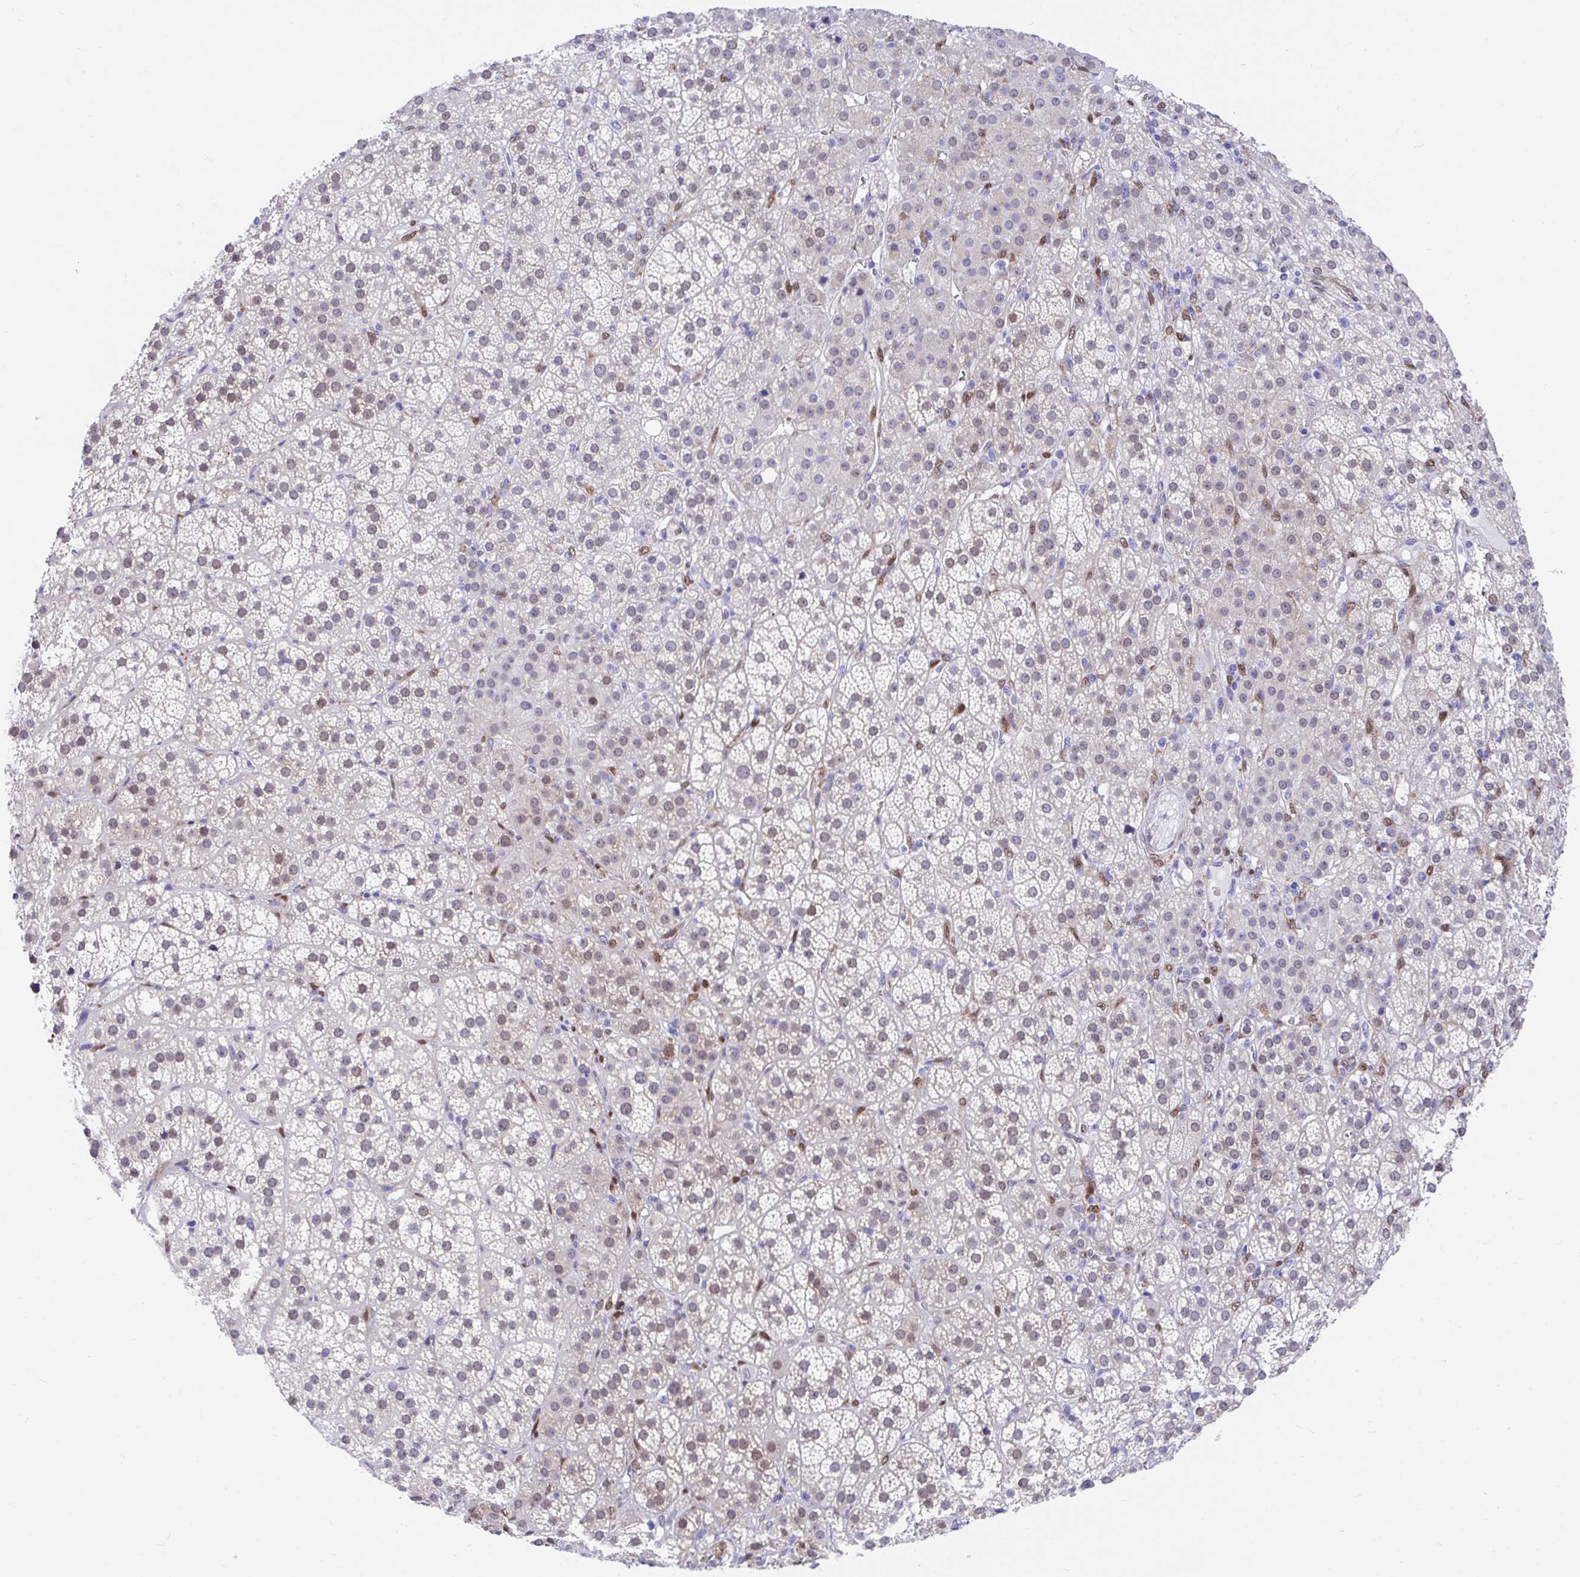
{"staining": {"intensity": "weak", "quantity": "25%-75%", "location": "cytoplasmic/membranous,nuclear"}, "tissue": "adrenal gland", "cell_type": "Glandular cells", "image_type": "normal", "snomed": [{"axis": "morphology", "description": "Normal tissue, NOS"}, {"axis": "topography", "description": "Adrenal gland"}], "caption": "About 25%-75% of glandular cells in benign human adrenal gland show weak cytoplasmic/membranous,nuclear protein positivity as visualized by brown immunohistochemical staining.", "gene": "RBPMS", "patient": {"sex": "female", "age": 60}}